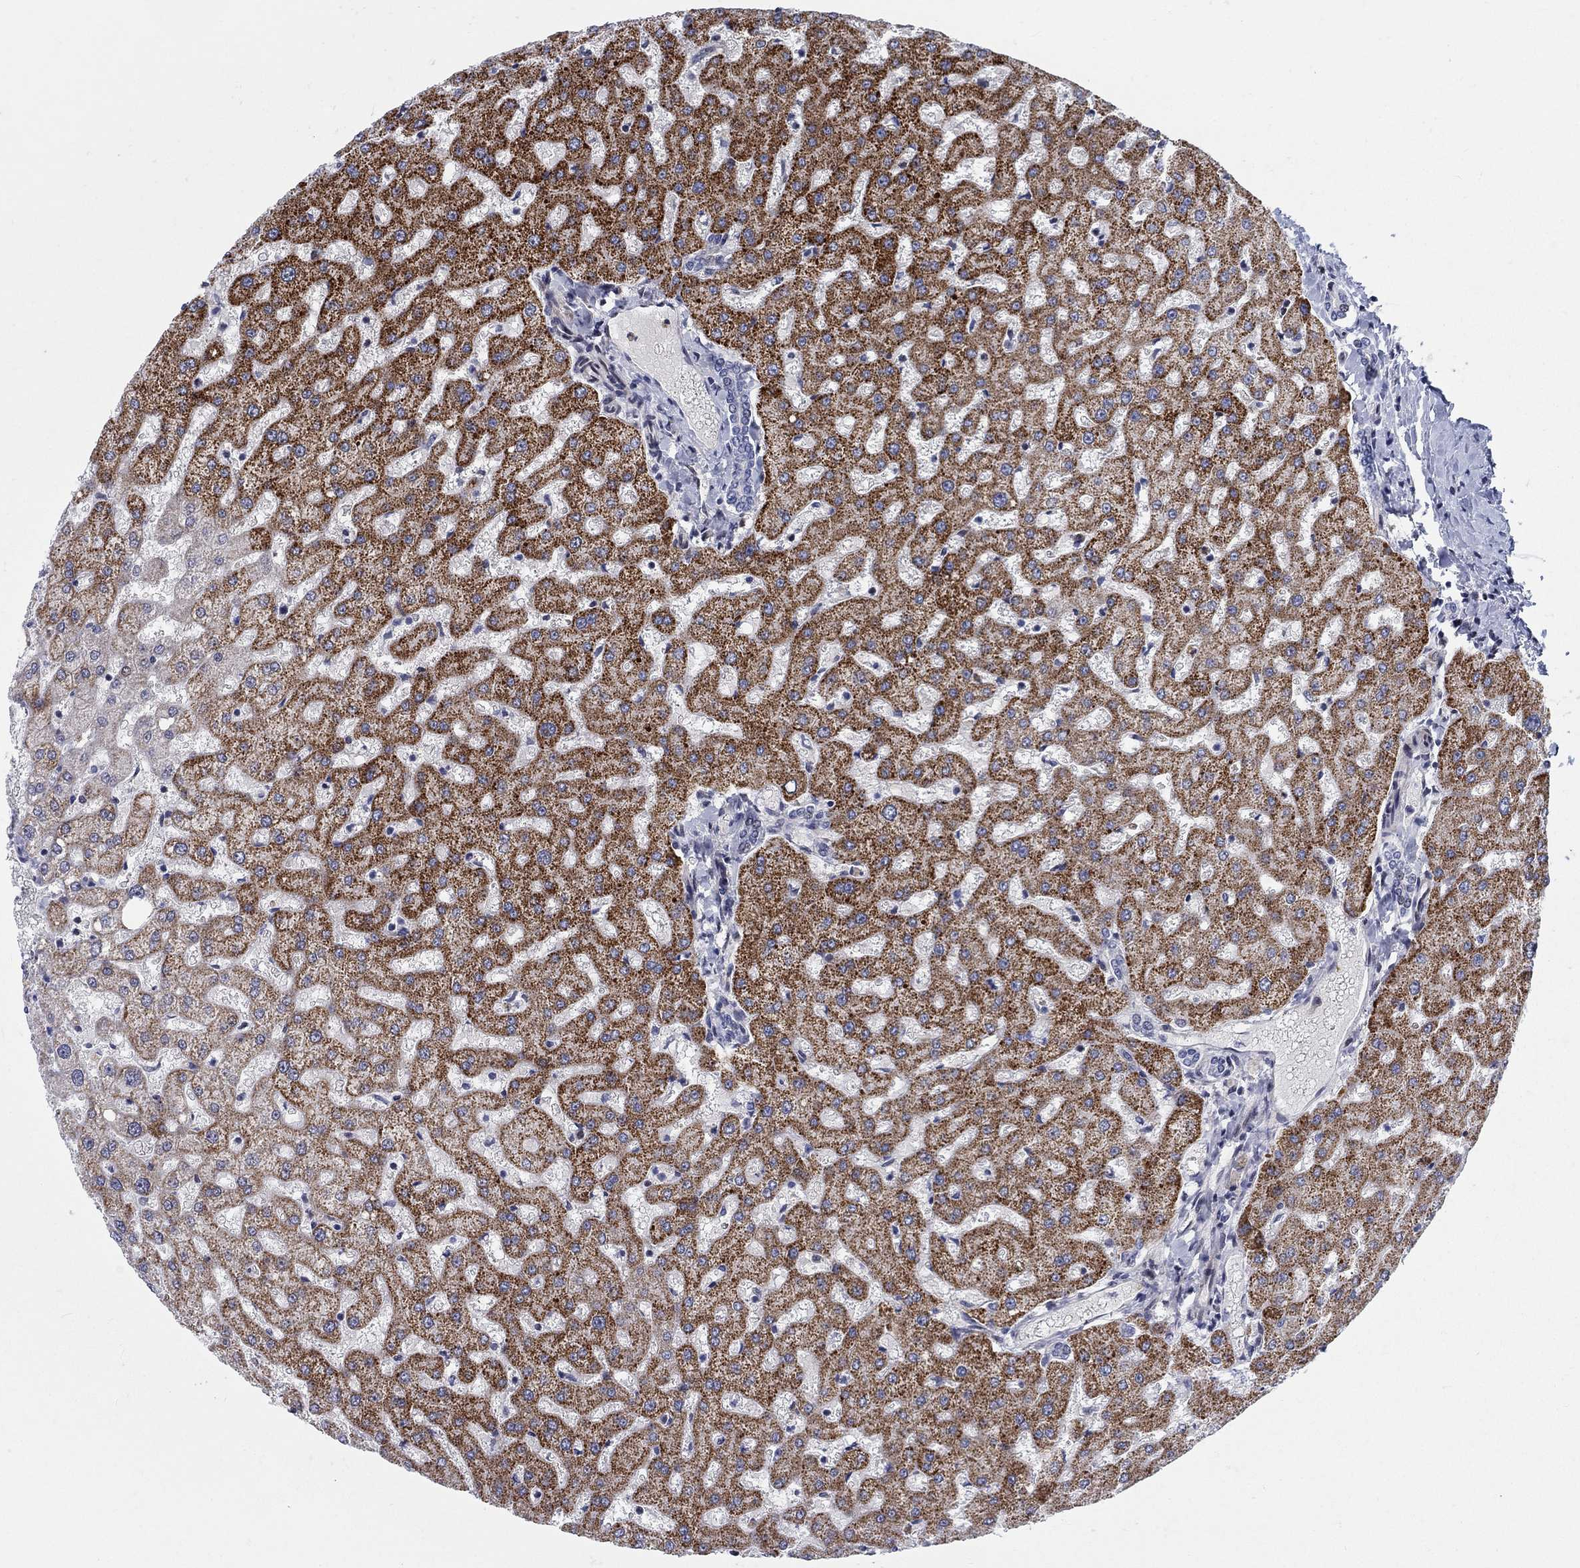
{"staining": {"intensity": "negative", "quantity": "none", "location": "none"}, "tissue": "liver", "cell_type": "Cholangiocytes", "image_type": "normal", "snomed": [{"axis": "morphology", "description": "Normal tissue, NOS"}, {"axis": "topography", "description": "Liver"}], "caption": "Immunohistochemistry micrograph of normal human liver stained for a protein (brown), which demonstrates no expression in cholangiocytes.", "gene": "ARHGAP36", "patient": {"sex": "female", "age": 50}}